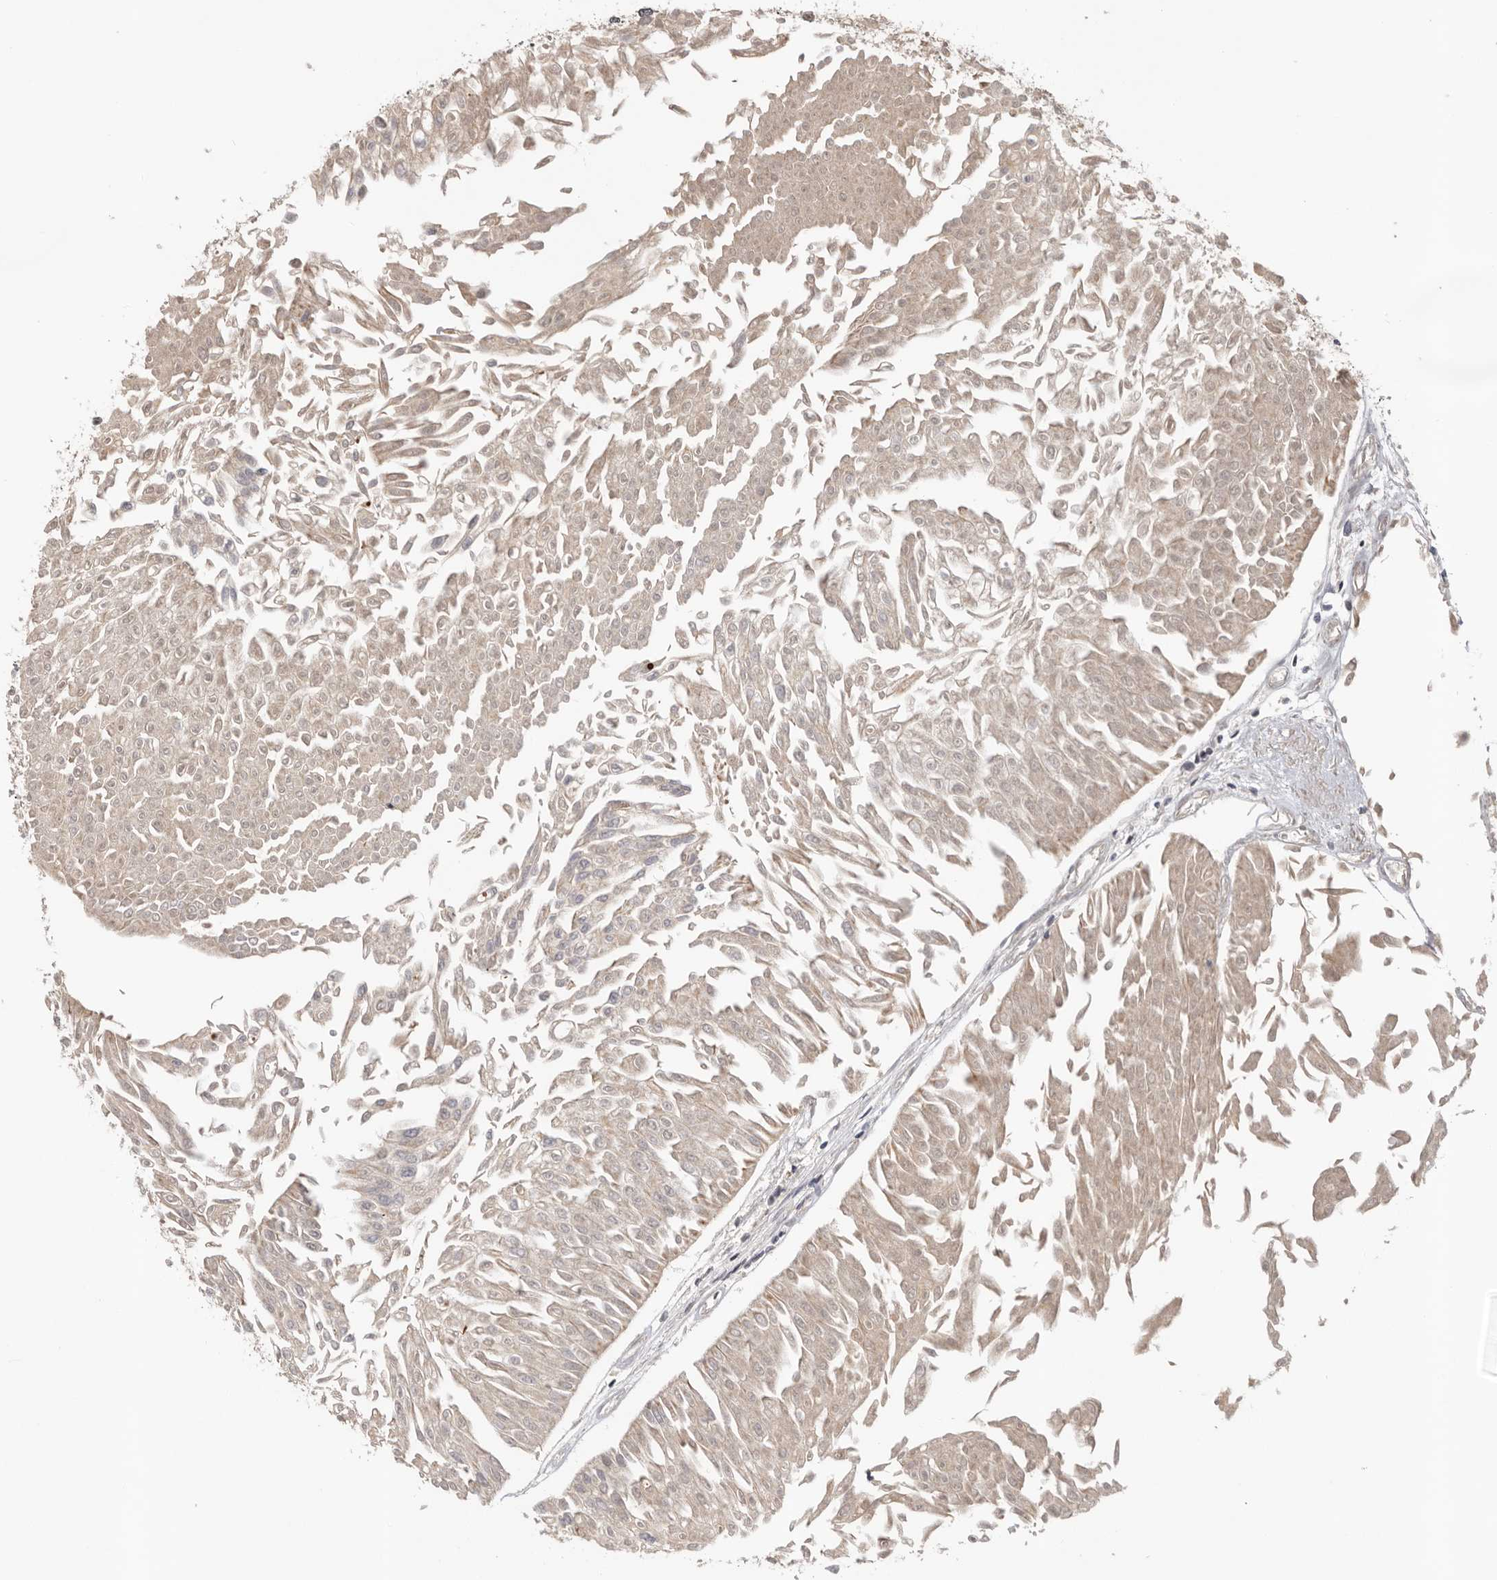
{"staining": {"intensity": "weak", "quantity": ">75%", "location": "cytoplasmic/membranous"}, "tissue": "urothelial cancer", "cell_type": "Tumor cells", "image_type": "cancer", "snomed": [{"axis": "morphology", "description": "Urothelial carcinoma, Low grade"}, {"axis": "topography", "description": "Urinary bladder"}], "caption": "Low-grade urothelial carcinoma tissue reveals weak cytoplasmic/membranous staining in approximately >75% of tumor cells, visualized by immunohistochemistry.", "gene": "PPP1R42", "patient": {"sex": "male", "age": 67}}